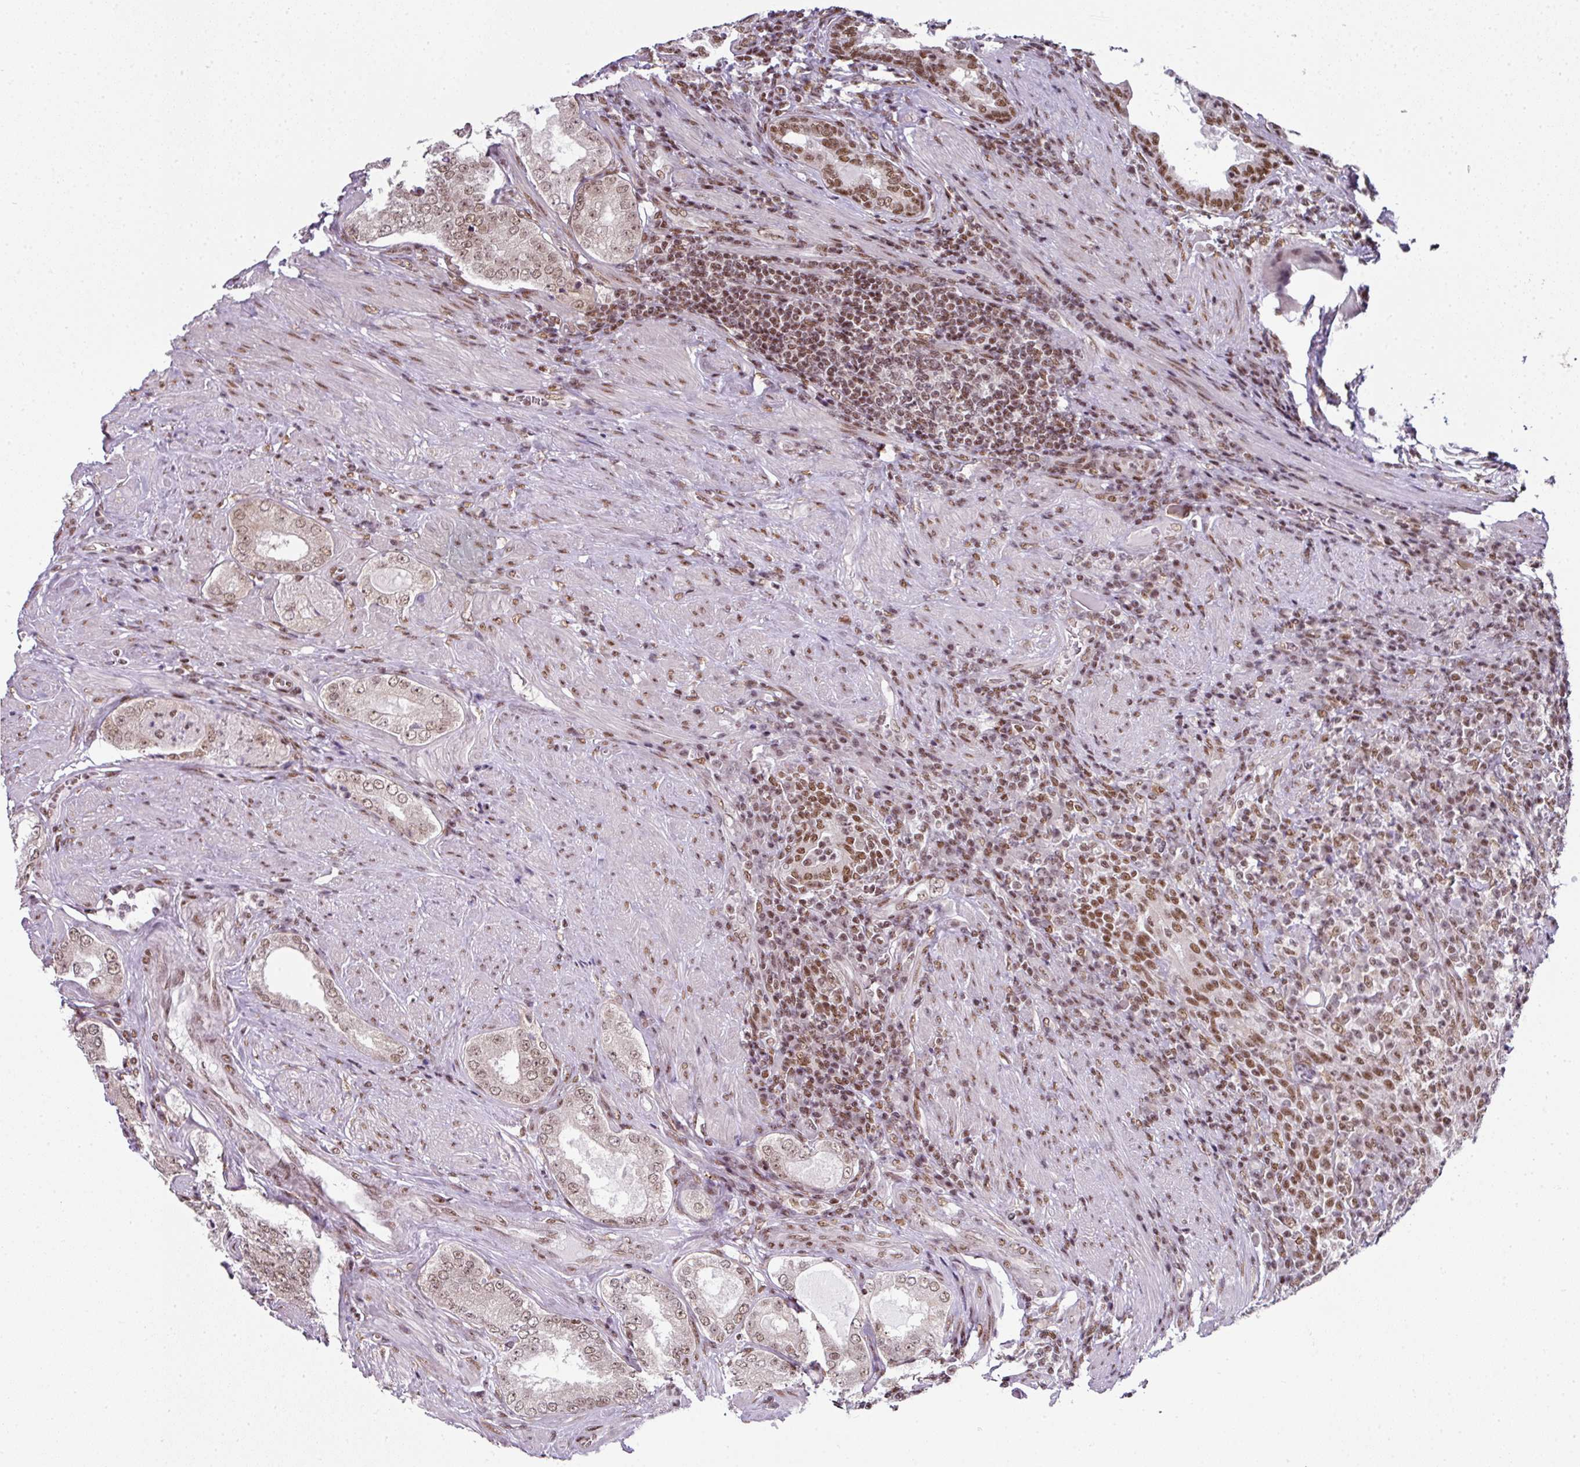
{"staining": {"intensity": "moderate", "quantity": "25%-75%", "location": "nuclear"}, "tissue": "prostate cancer", "cell_type": "Tumor cells", "image_type": "cancer", "snomed": [{"axis": "morphology", "description": "Adenocarcinoma, Low grade"}, {"axis": "topography", "description": "Prostate"}], "caption": "Immunohistochemistry (IHC) of human prostate cancer (low-grade adenocarcinoma) reveals medium levels of moderate nuclear expression in approximately 25%-75% of tumor cells.", "gene": "NFYA", "patient": {"sex": "male", "age": 68}}